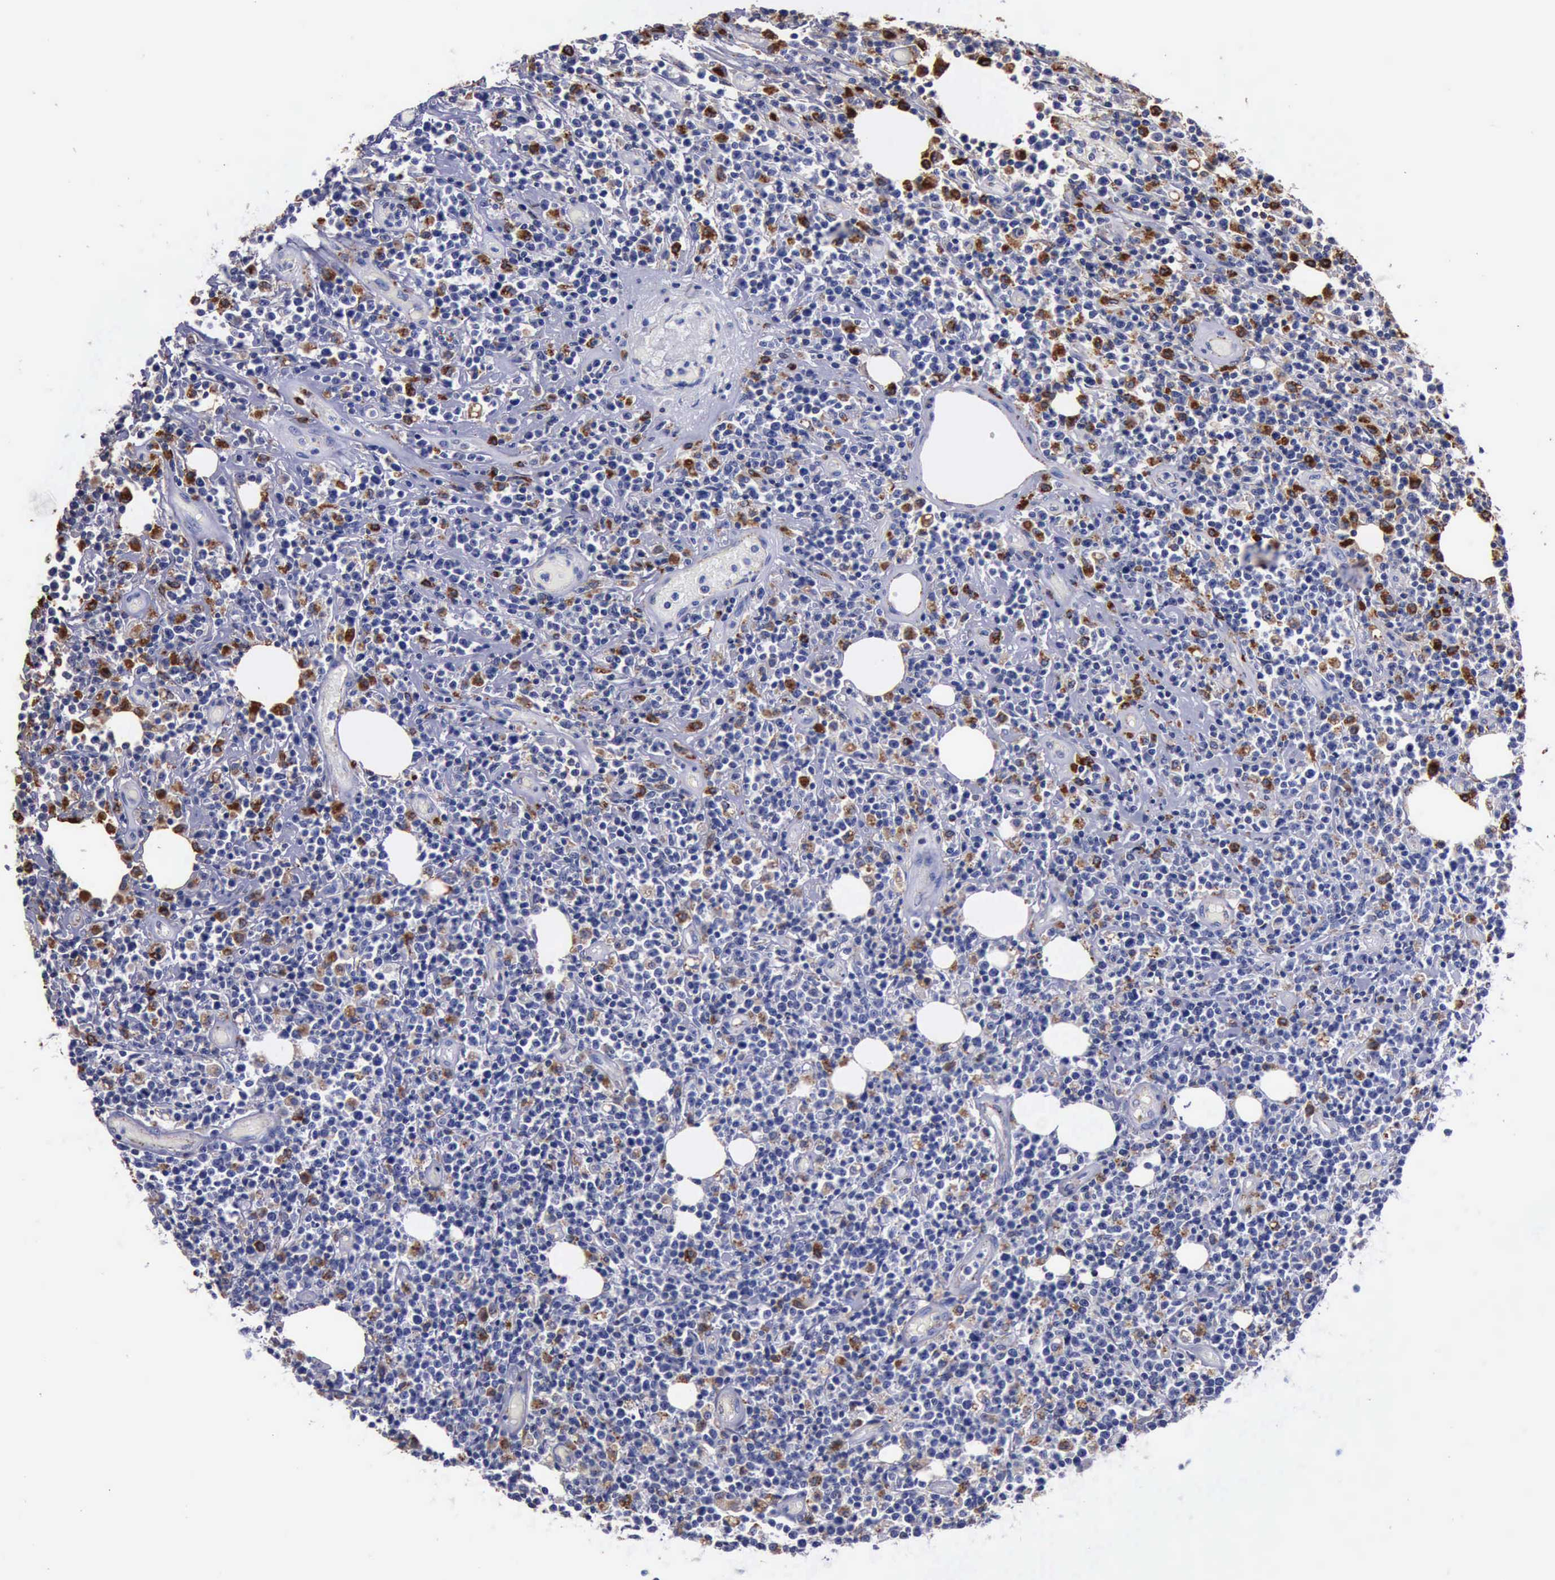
{"staining": {"intensity": "moderate", "quantity": "<25%", "location": "cytoplasmic/membranous,nuclear"}, "tissue": "lymphoma", "cell_type": "Tumor cells", "image_type": "cancer", "snomed": [{"axis": "morphology", "description": "Malignant lymphoma, non-Hodgkin's type, High grade"}, {"axis": "topography", "description": "Colon"}], "caption": "Brown immunohistochemical staining in human high-grade malignant lymphoma, non-Hodgkin's type exhibits moderate cytoplasmic/membranous and nuclear positivity in approximately <25% of tumor cells.", "gene": "CTSD", "patient": {"sex": "male", "age": 82}}